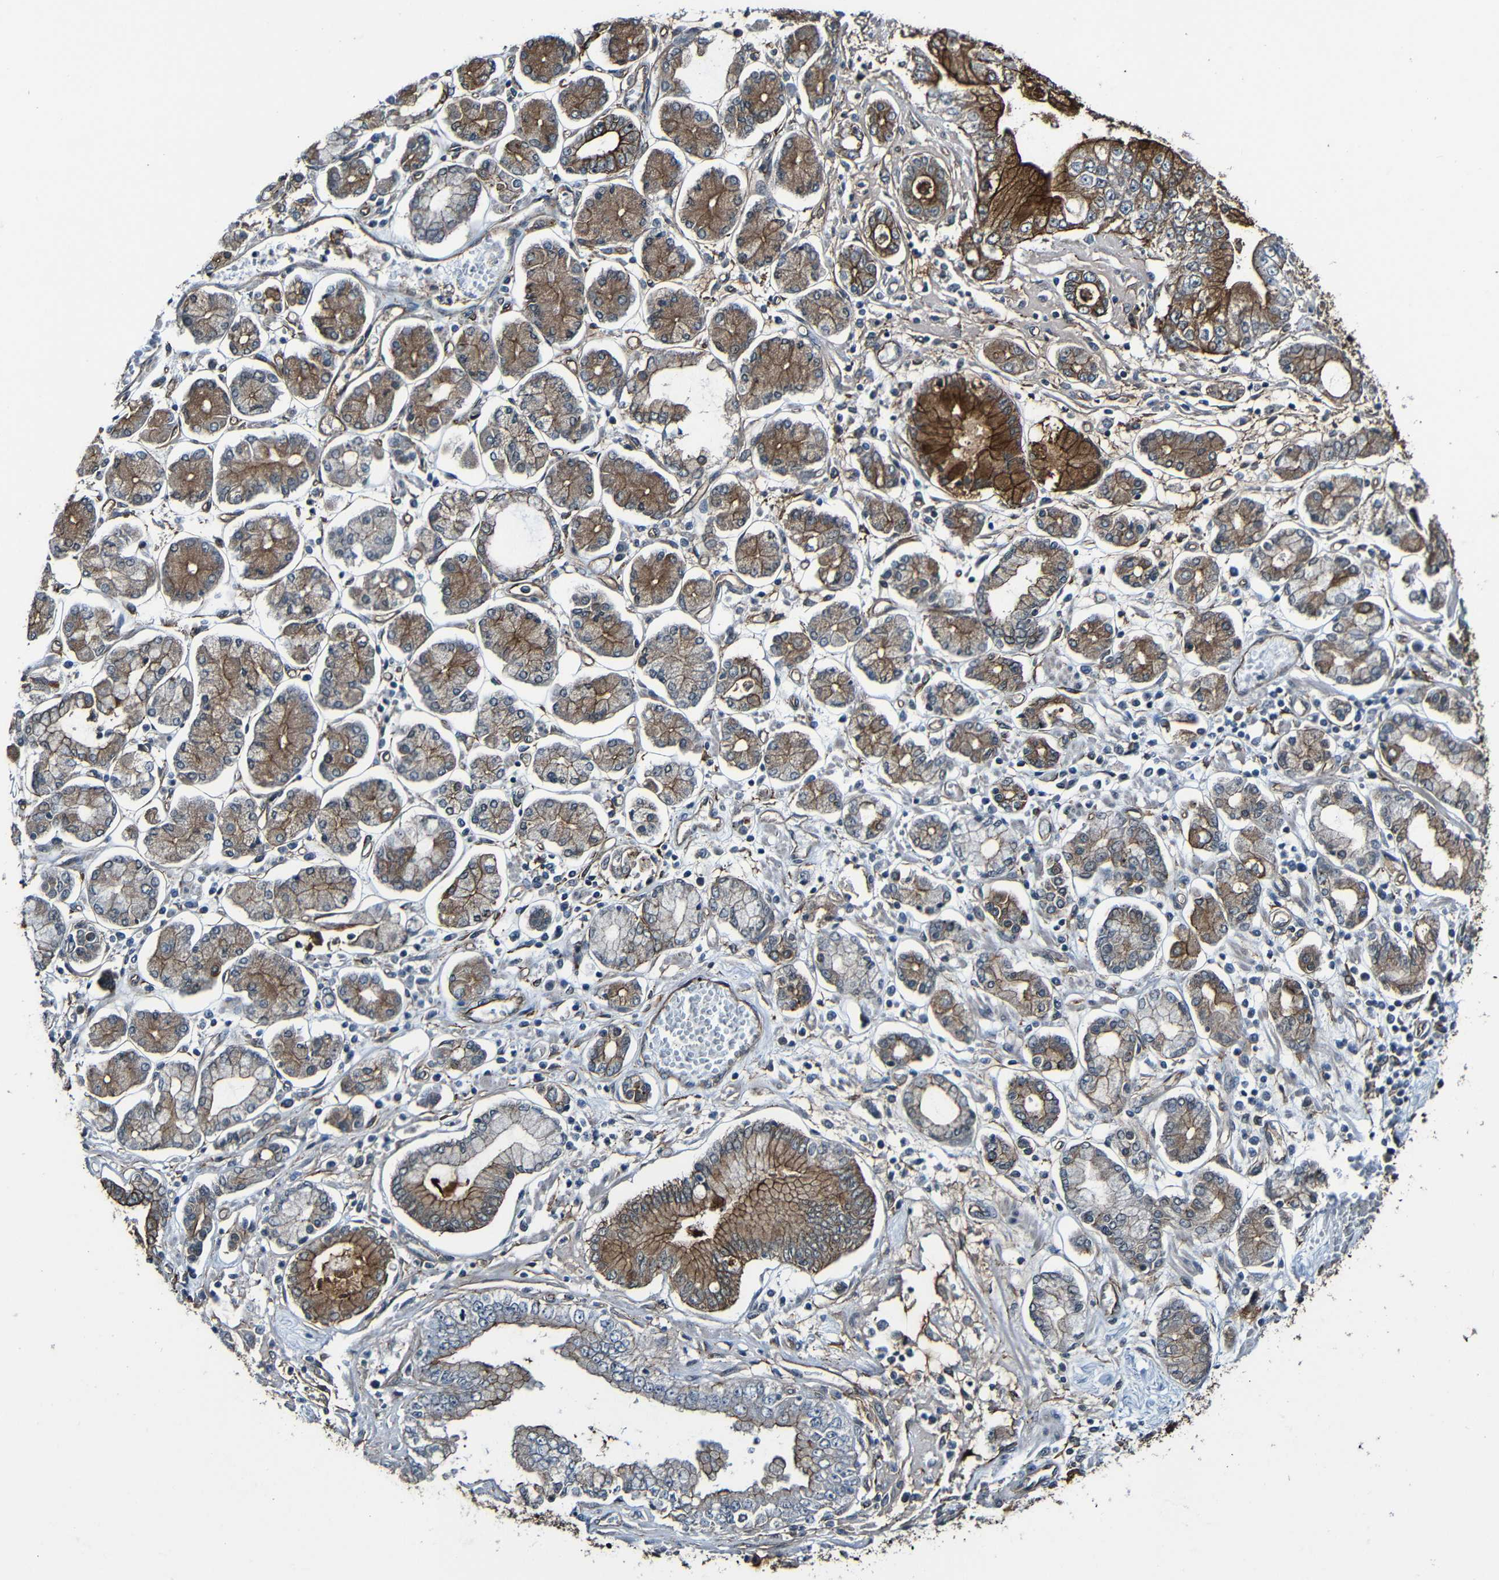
{"staining": {"intensity": "moderate", "quantity": "25%-75%", "location": "cytoplasmic/membranous"}, "tissue": "stomach cancer", "cell_type": "Tumor cells", "image_type": "cancer", "snomed": [{"axis": "morphology", "description": "Adenocarcinoma, NOS"}, {"axis": "topography", "description": "Stomach"}], "caption": "This histopathology image reveals stomach cancer stained with IHC to label a protein in brown. The cytoplasmic/membranous of tumor cells show moderate positivity for the protein. Nuclei are counter-stained blue.", "gene": "LGR5", "patient": {"sex": "male", "age": 76}}